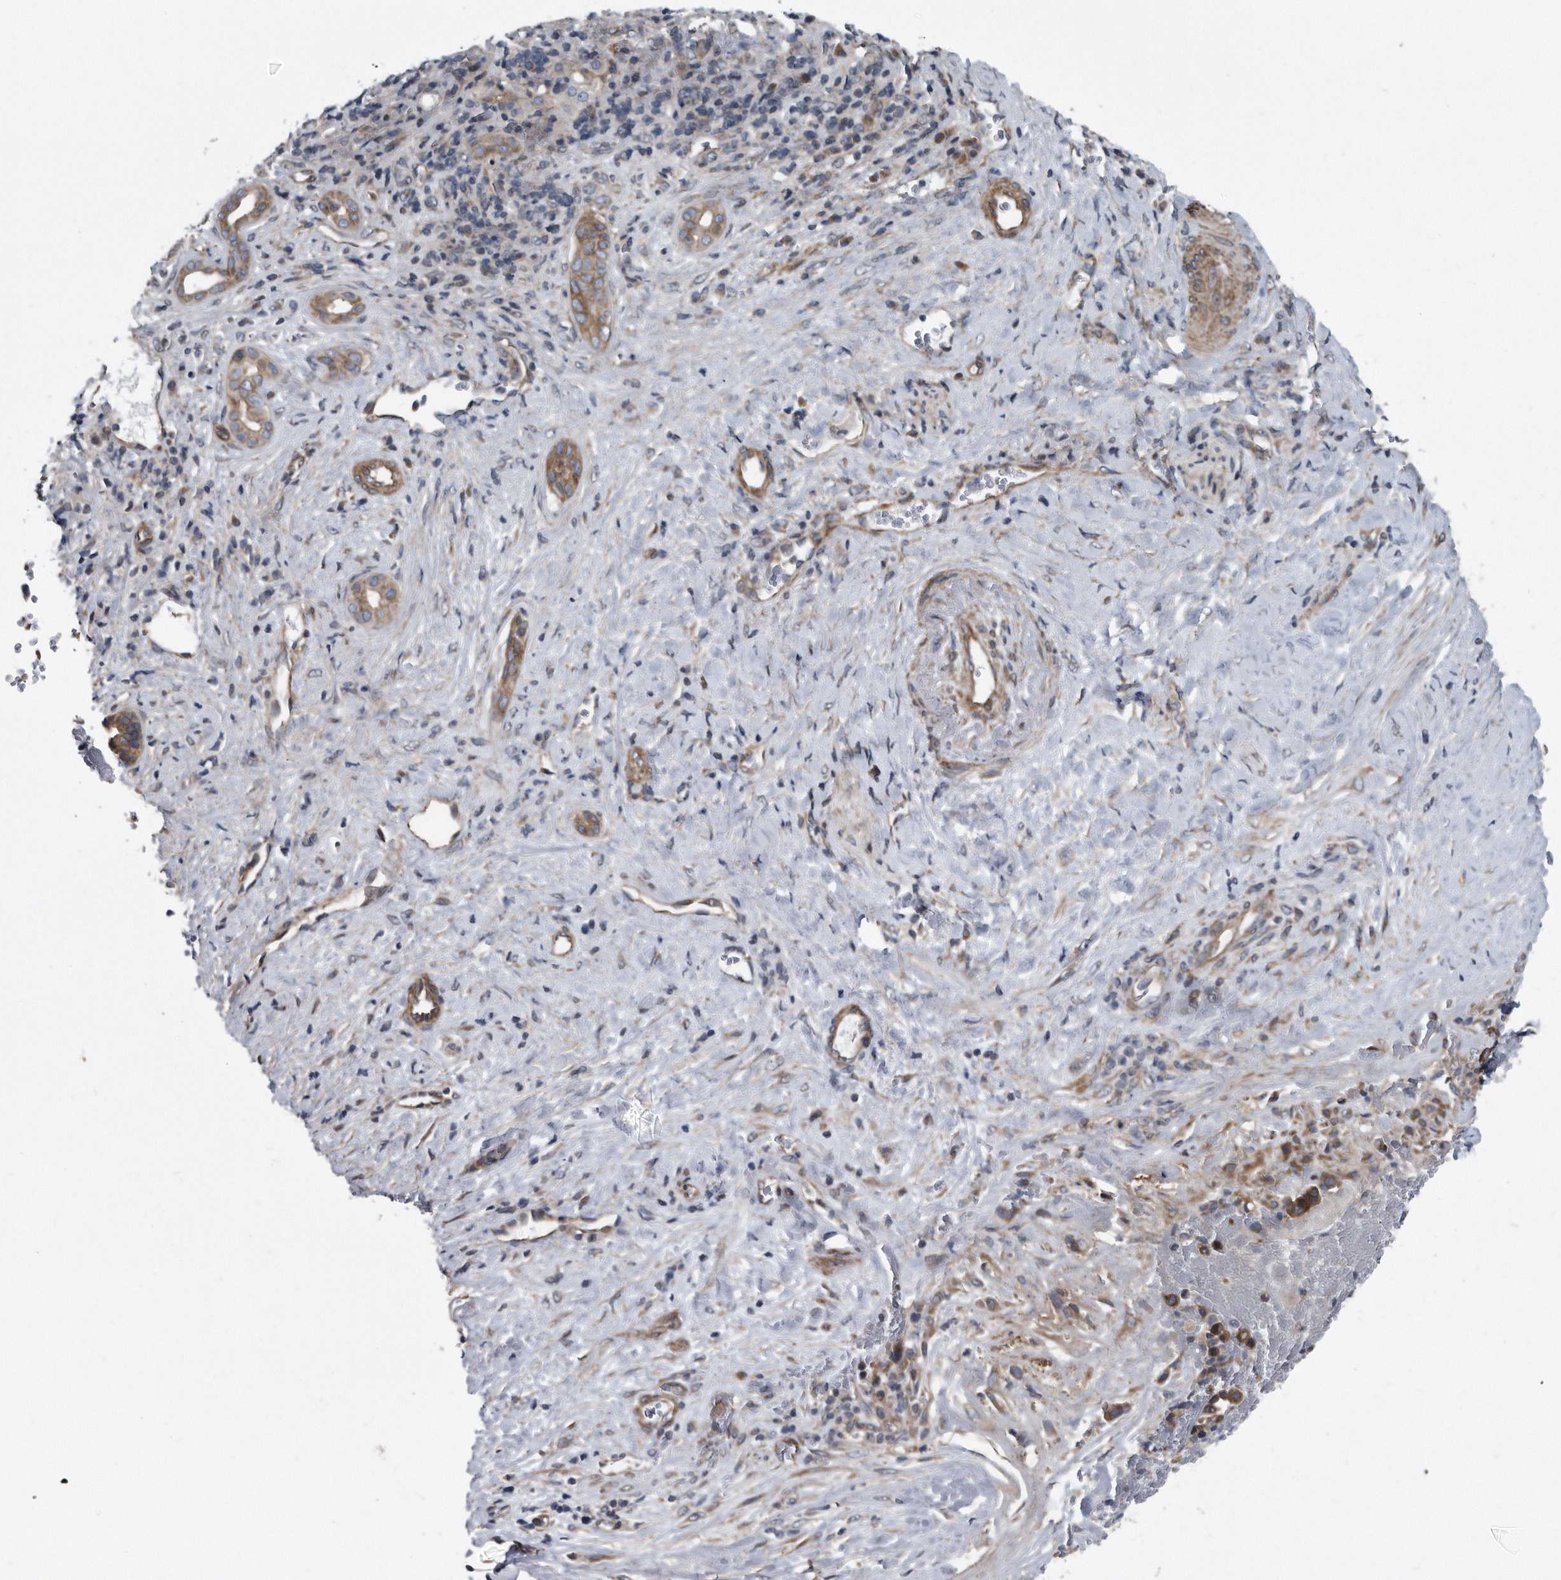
{"staining": {"intensity": "moderate", "quantity": ">75%", "location": "cytoplasmic/membranous"}, "tissue": "liver cancer", "cell_type": "Tumor cells", "image_type": "cancer", "snomed": [{"axis": "morphology", "description": "Cholangiocarcinoma"}, {"axis": "topography", "description": "Liver"}], "caption": "Liver cancer (cholangiocarcinoma) stained for a protein demonstrates moderate cytoplasmic/membranous positivity in tumor cells.", "gene": "ARMCX1", "patient": {"sex": "female", "age": 75}}